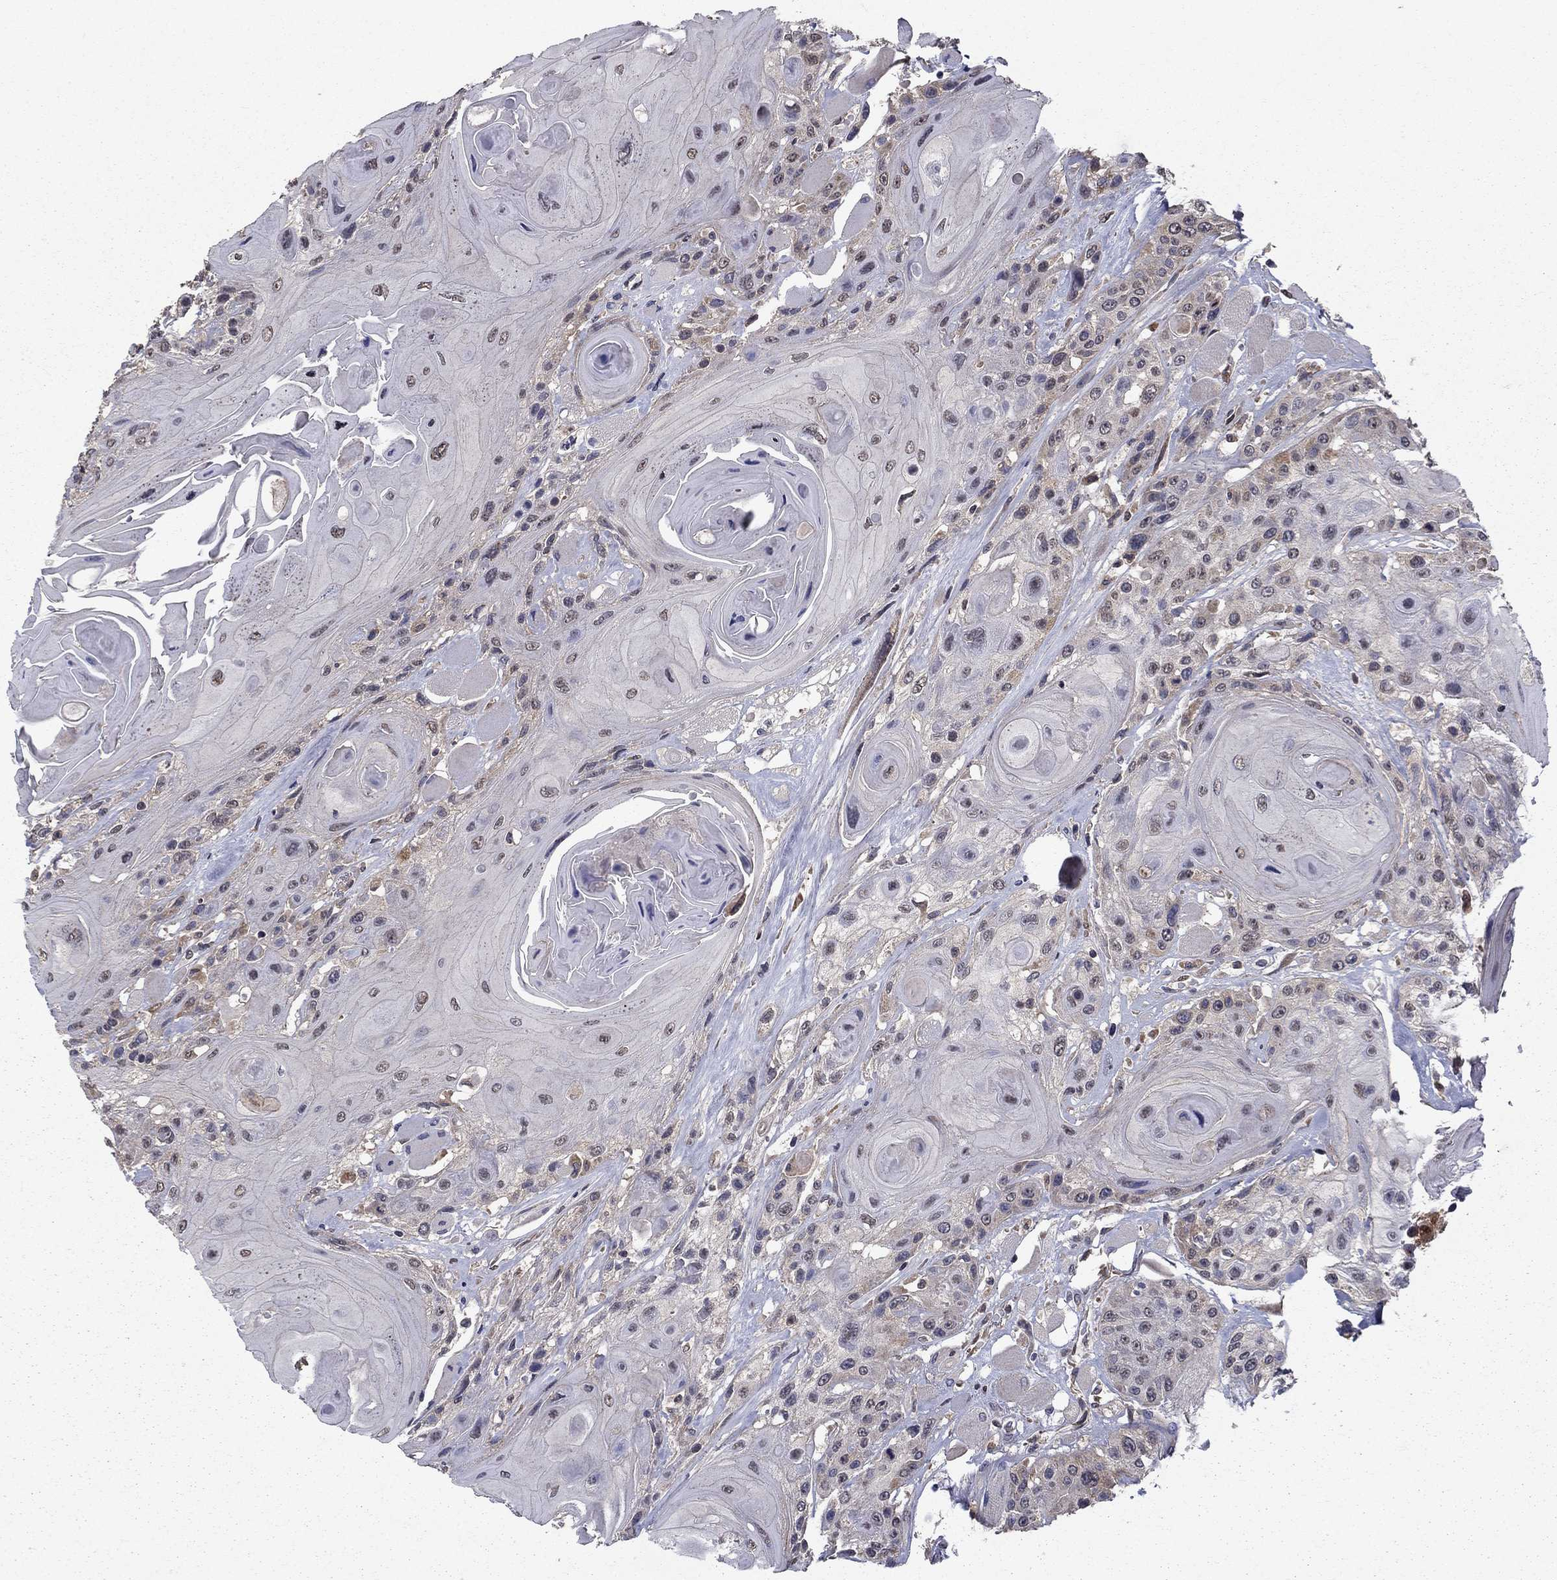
{"staining": {"intensity": "negative", "quantity": "none", "location": "none"}, "tissue": "head and neck cancer", "cell_type": "Tumor cells", "image_type": "cancer", "snomed": [{"axis": "morphology", "description": "Squamous cell carcinoma, NOS"}, {"axis": "topography", "description": "Head-Neck"}], "caption": "High power microscopy image of an IHC micrograph of squamous cell carcinoma (head and neck), revealing no significant positivity in tumor cells.", "gene": "SLC2A13", "patient": {"sex": "female", "age": 59}}